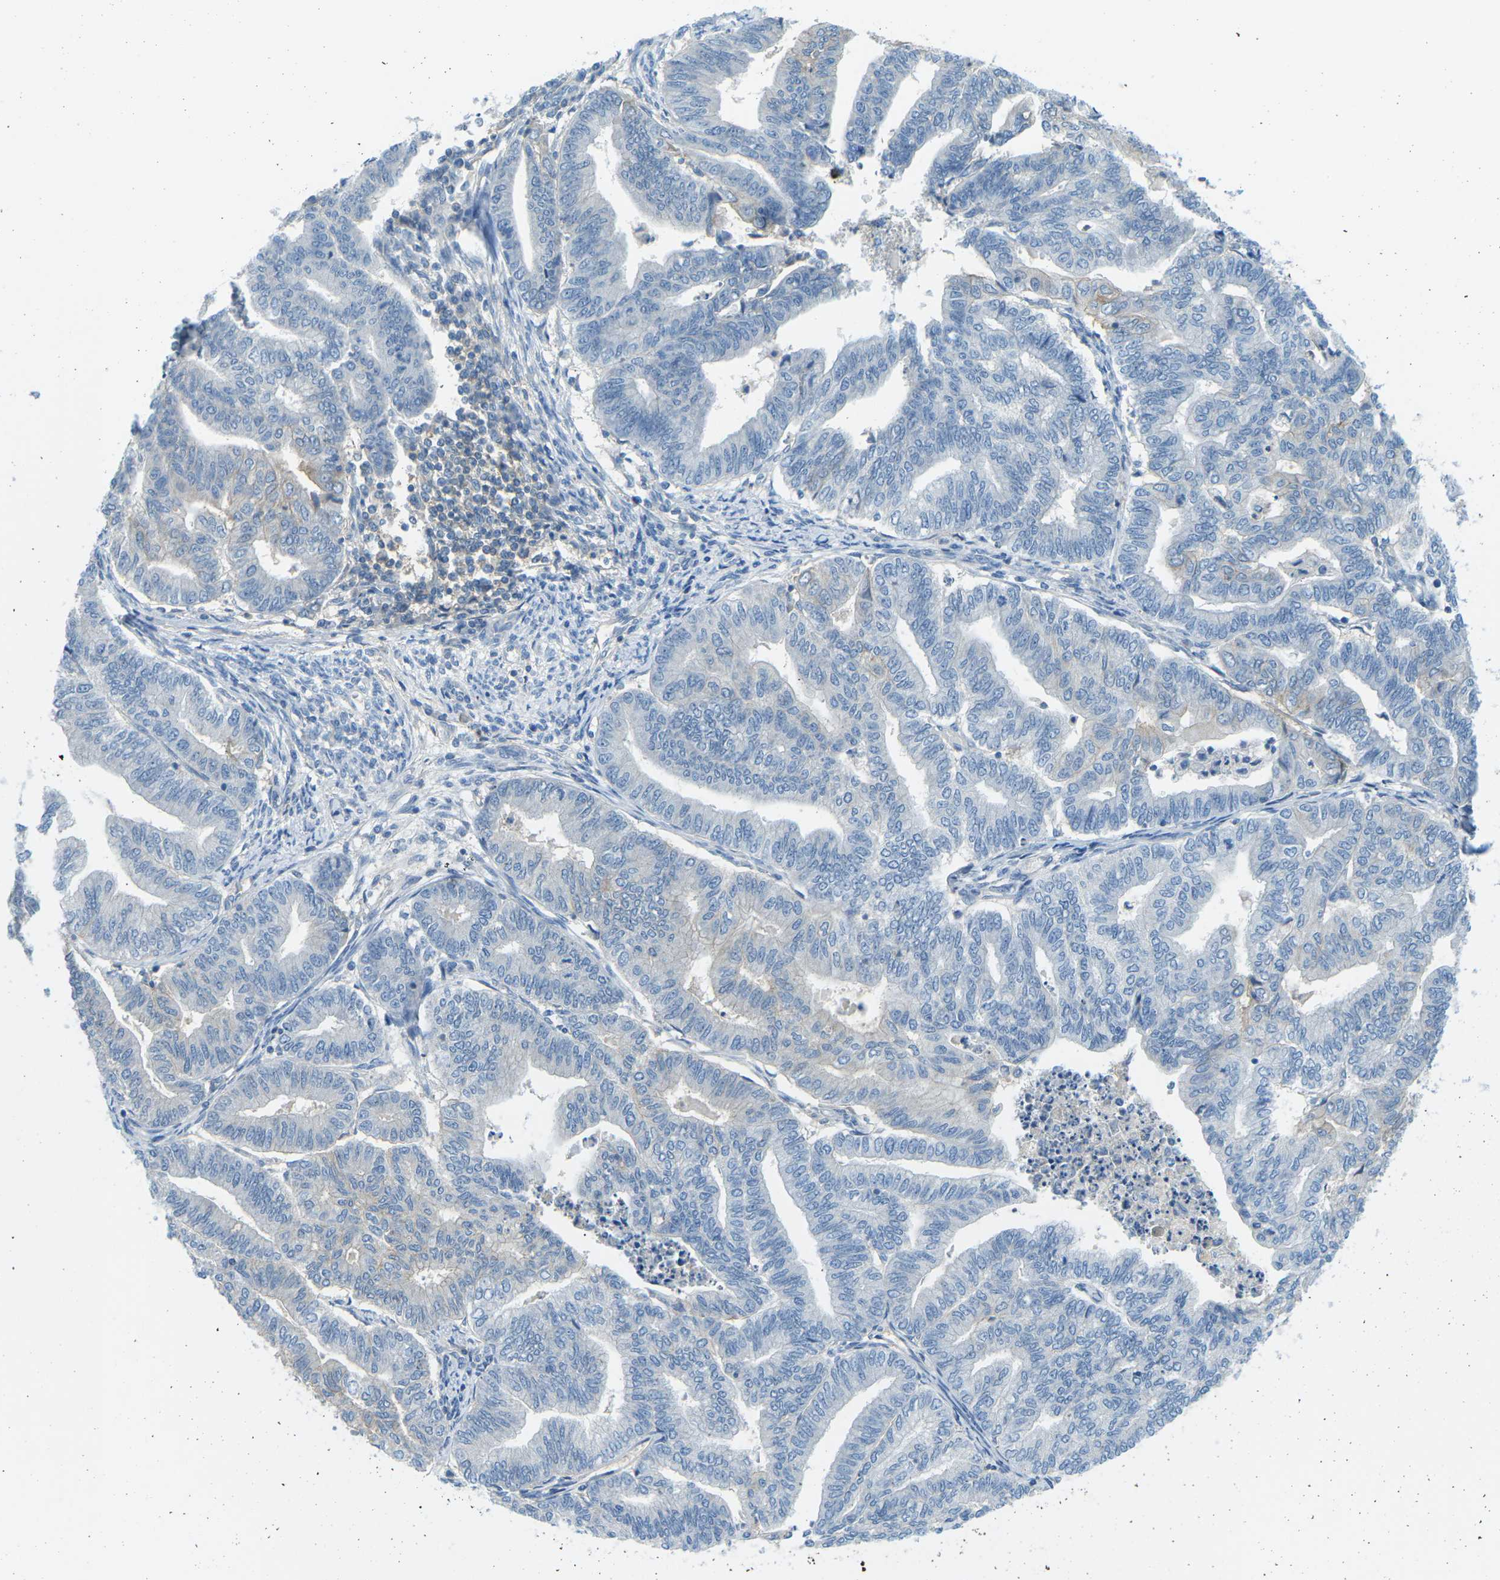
{"staining": {"intensity": "negative", "quantity": "none", "location": "none"}, "tissue": "endometrial cancer", "cell_type": "Tumor cells", "image_type": "cancer", "snomed": [{"axis": "morphology", "description": "Adenocarcinoma, NOS"}, {"axis": "topography", "description": "Endometrium"}], "caption": "A high-resolution histopathology image shows immunohistochemistry (IHC) staining of endometrial cancer (adenocarcinoma), which shows no significant expression in tumor cells.", "gene": "CD47", "patient": {"sex": "female", "age": 79}}